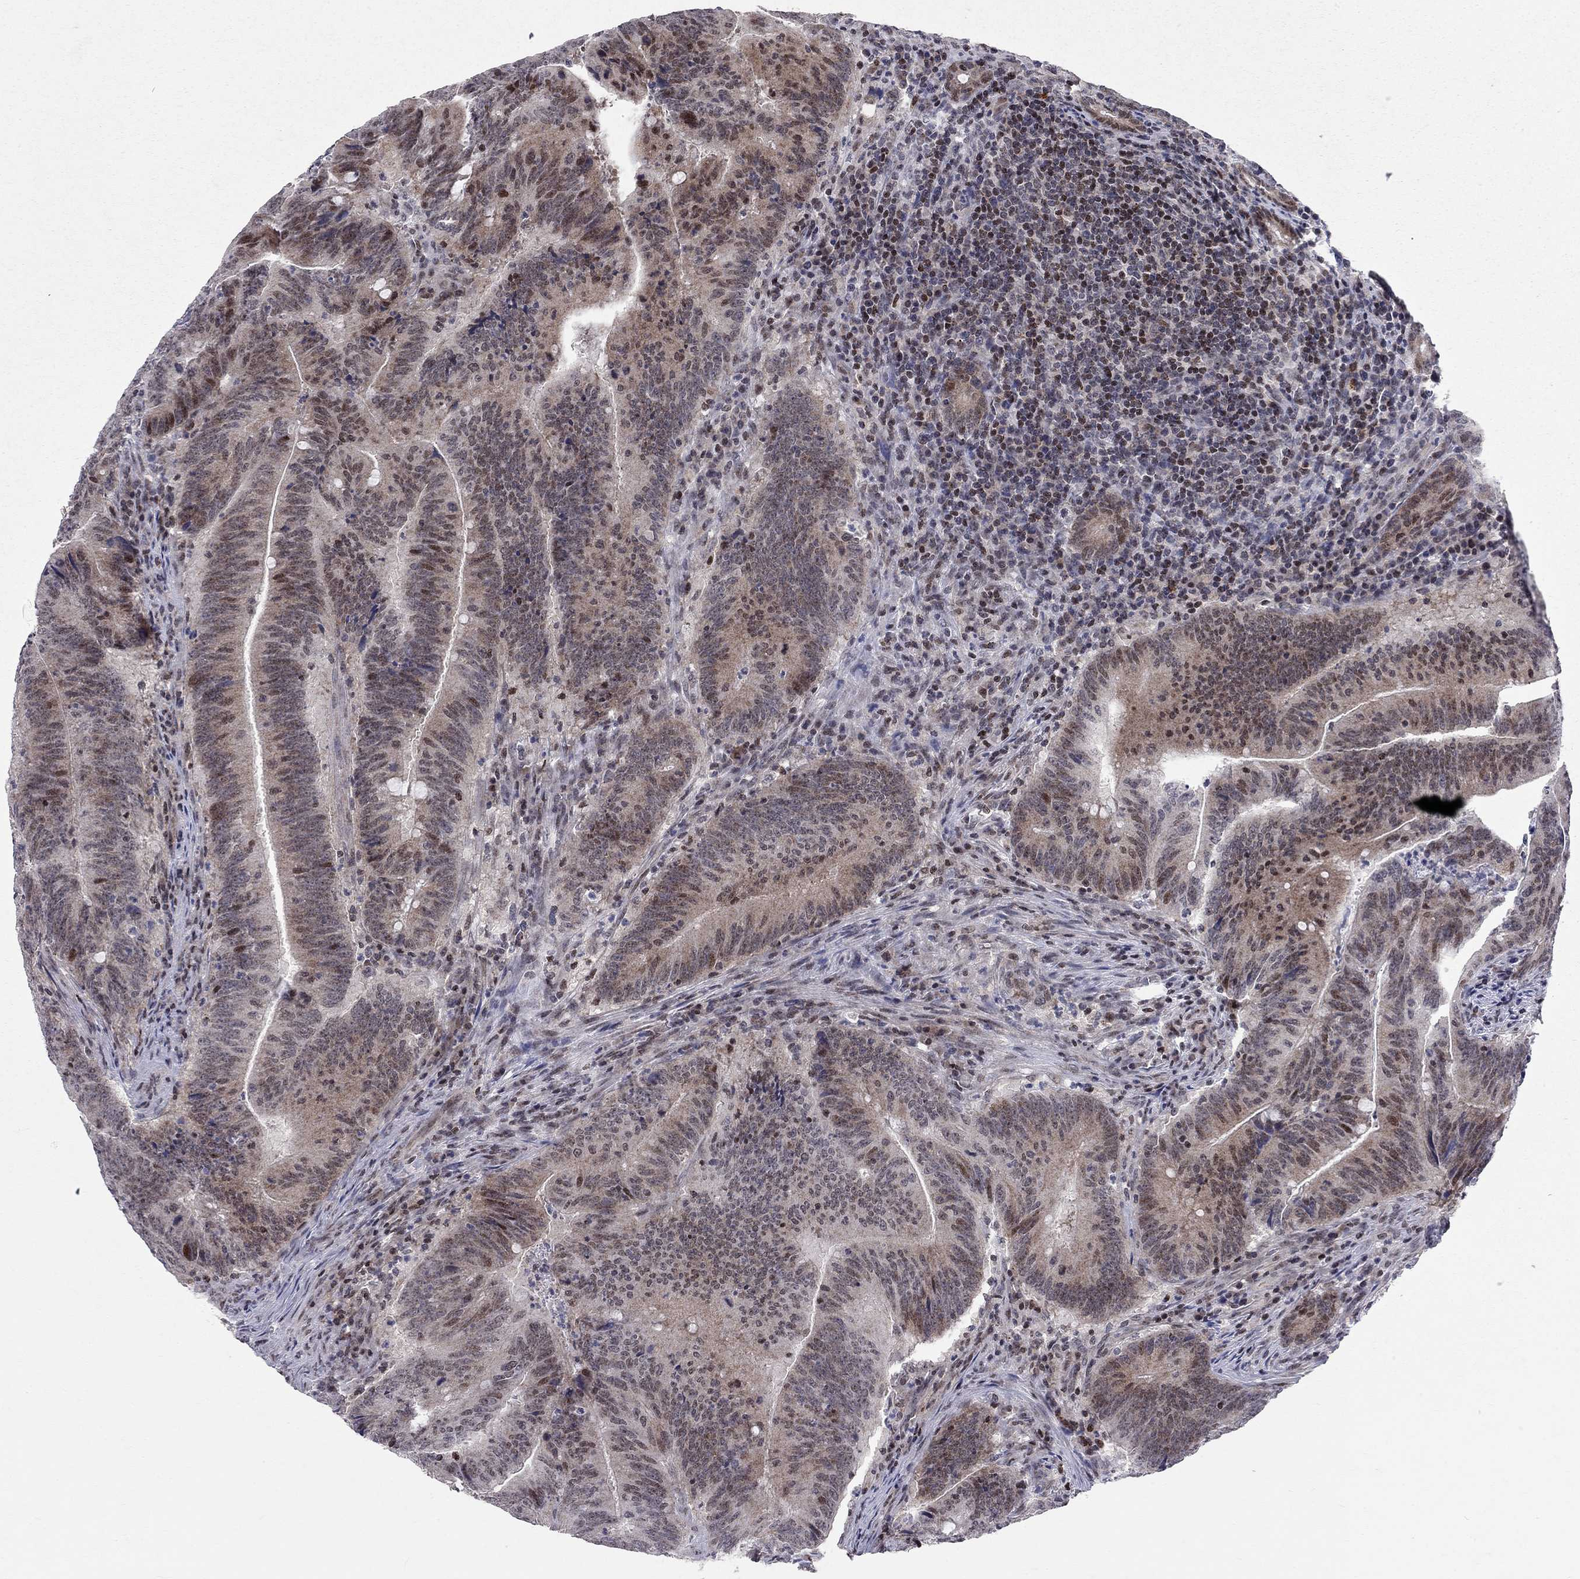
{"staining": {"intensity": "weak", "quantity": "<25%", "location": "nuclear"}, "tissue": "colorectal cancer", "cell_type": "Tumor cells", "image_type": "cancer", "snomed": [{"axis": "morphology", "description": "Adenocarcinoma, NOS"}, {"axis": "topography", "description": "Colon"}], "caption": "High magnification brightfield microscopy of colorectal cancer stained with DAB (brown) and counterstained with hematoxylin (blue): tumor cells show no significant staining. Nuclei are stained in blue.", "gene": "HDAC3", "patient": {"sex": "female", "age": 87}}